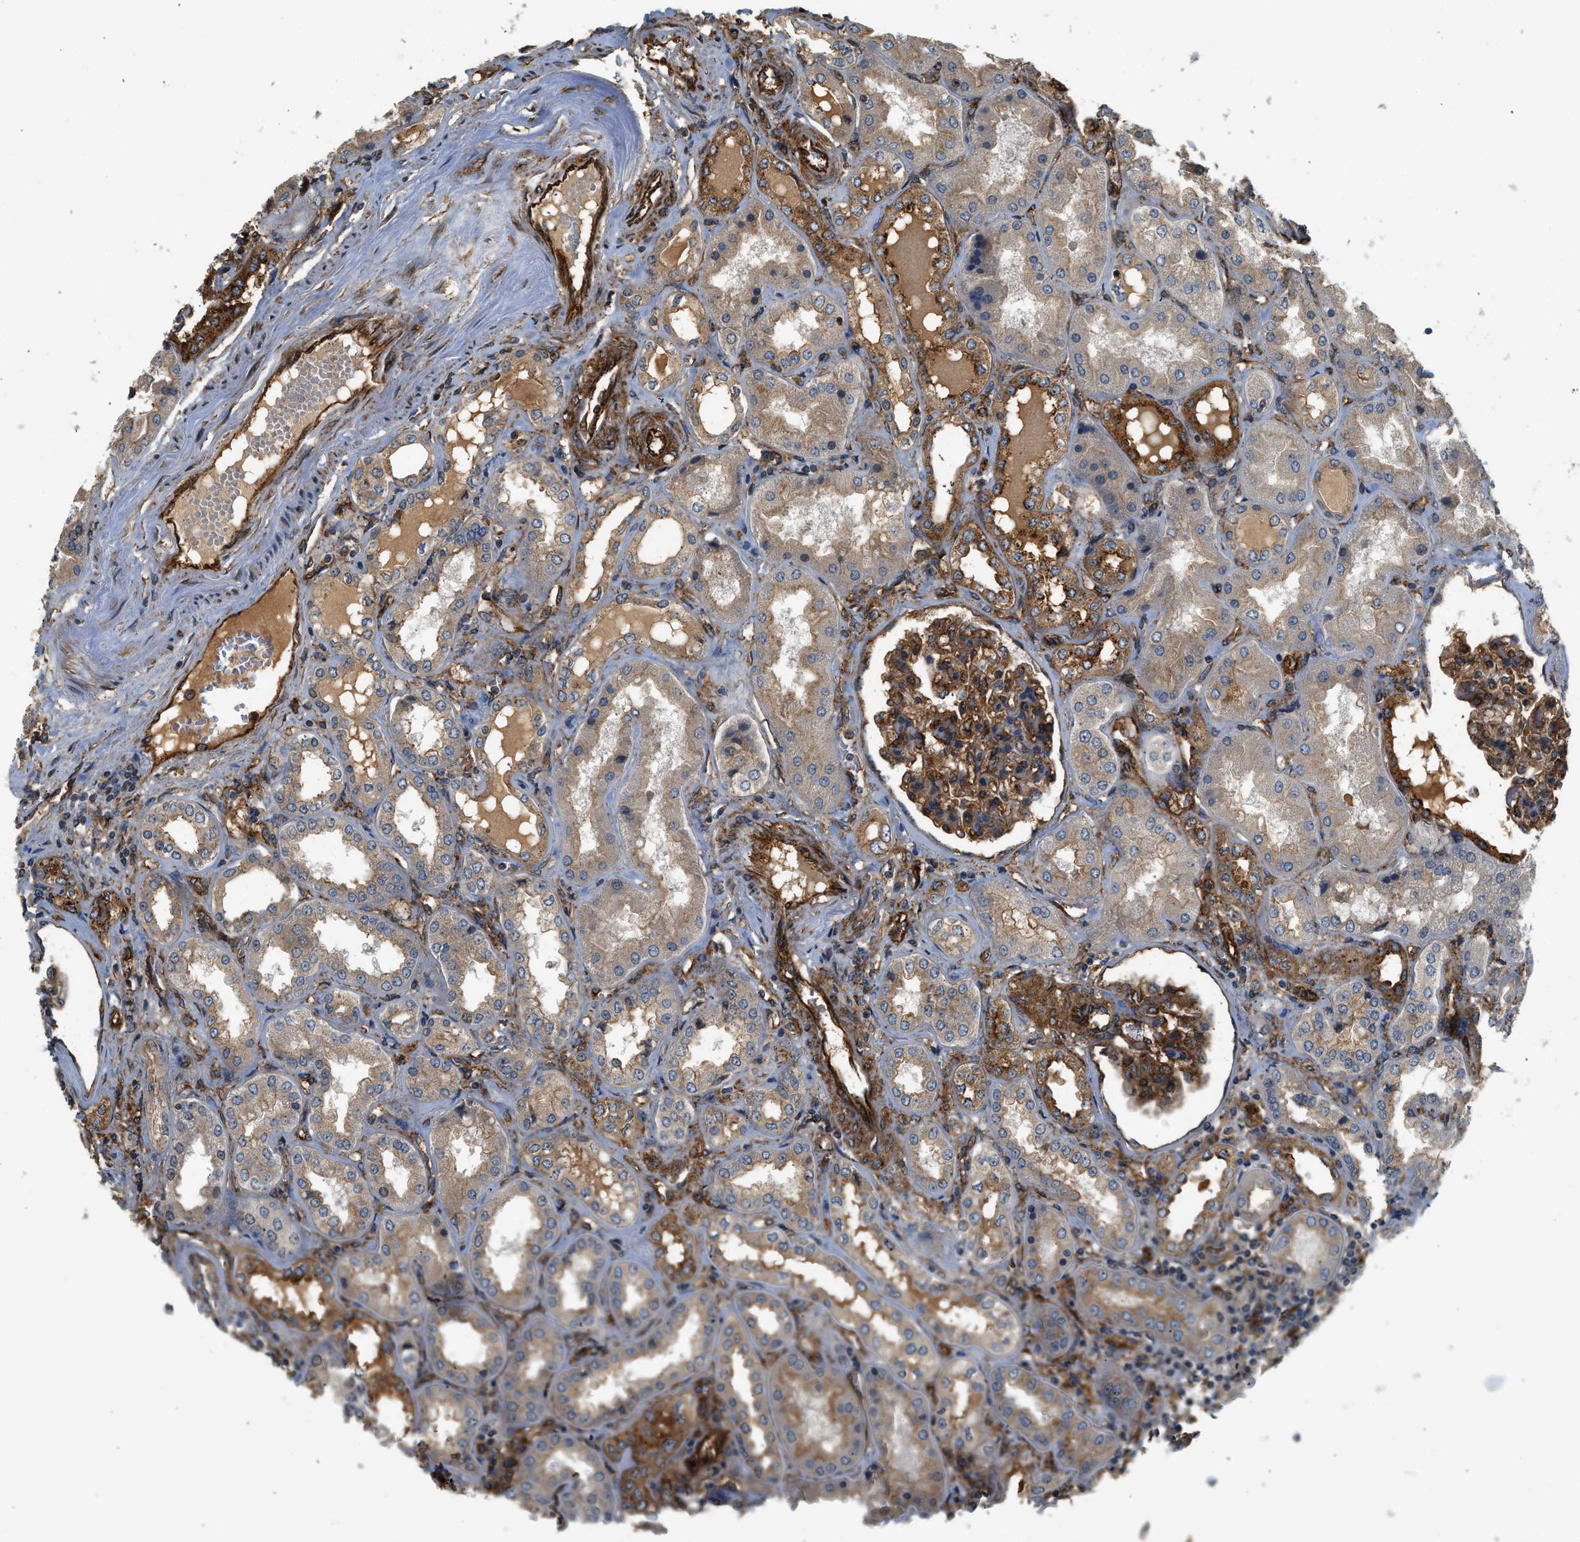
{"staining": {"intensity": "strong", "quantity": ">75%", "location": "cytoplasmic/membranous"}, "tissue": "kidney", "cell_type": "Cells in glomeruli", "image_type": "normal", "snomed": [{"axis": "morphology", "description": "Normal tissue, NOS"}, {"axis": "topography", "description": "Kidney"}], "caption": "High-magnification brightfield microscopy of benign kidney stained with DAB (brown) and counterstained with hematoxylin (blue). cells in glomeruli exhibit strong cytoplasmic/membranous staining is present in approximately>75% of cells.", "gene": "HIP1", "patient": {"sex": "female", "age": 56}}